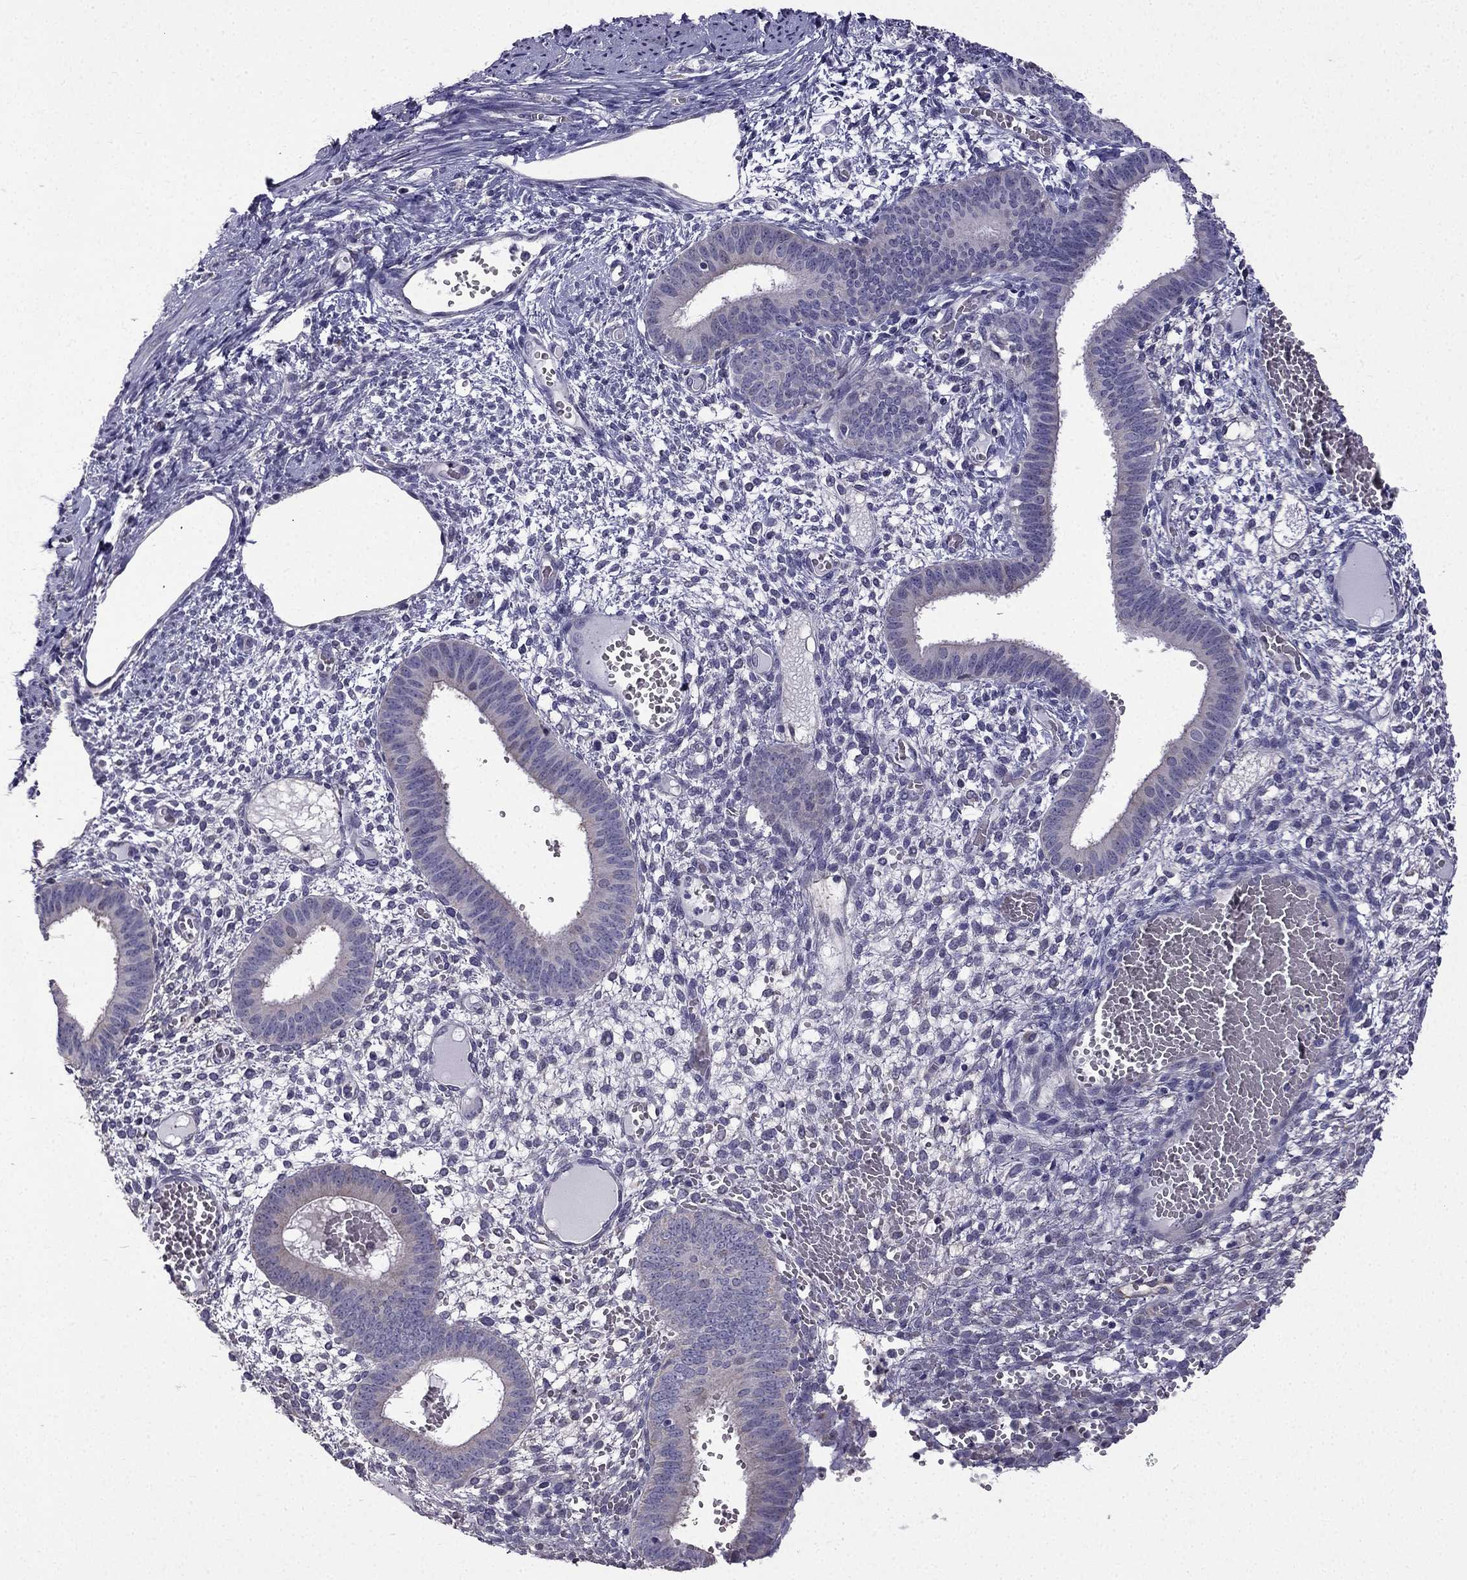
{"staining": {"intensity": "negative", "quantity": "none", "location": "none"}, "tissue": "endometrium", "cell_type": "Cells in endometrial stroma", "image_type": "normal", "snomed": [{"axis": "morphology", "description": "Normal tissue, NOS"}, {"axis": "topography", "description": "Endometrium"}], "caption": "This is a micrograph of IHC staining of unremarkable endometrium, which shows no positivity in cells in endometrial stroma.", "gene": "SLC6A2", "patient": {"sex": "female", "age": 42}}